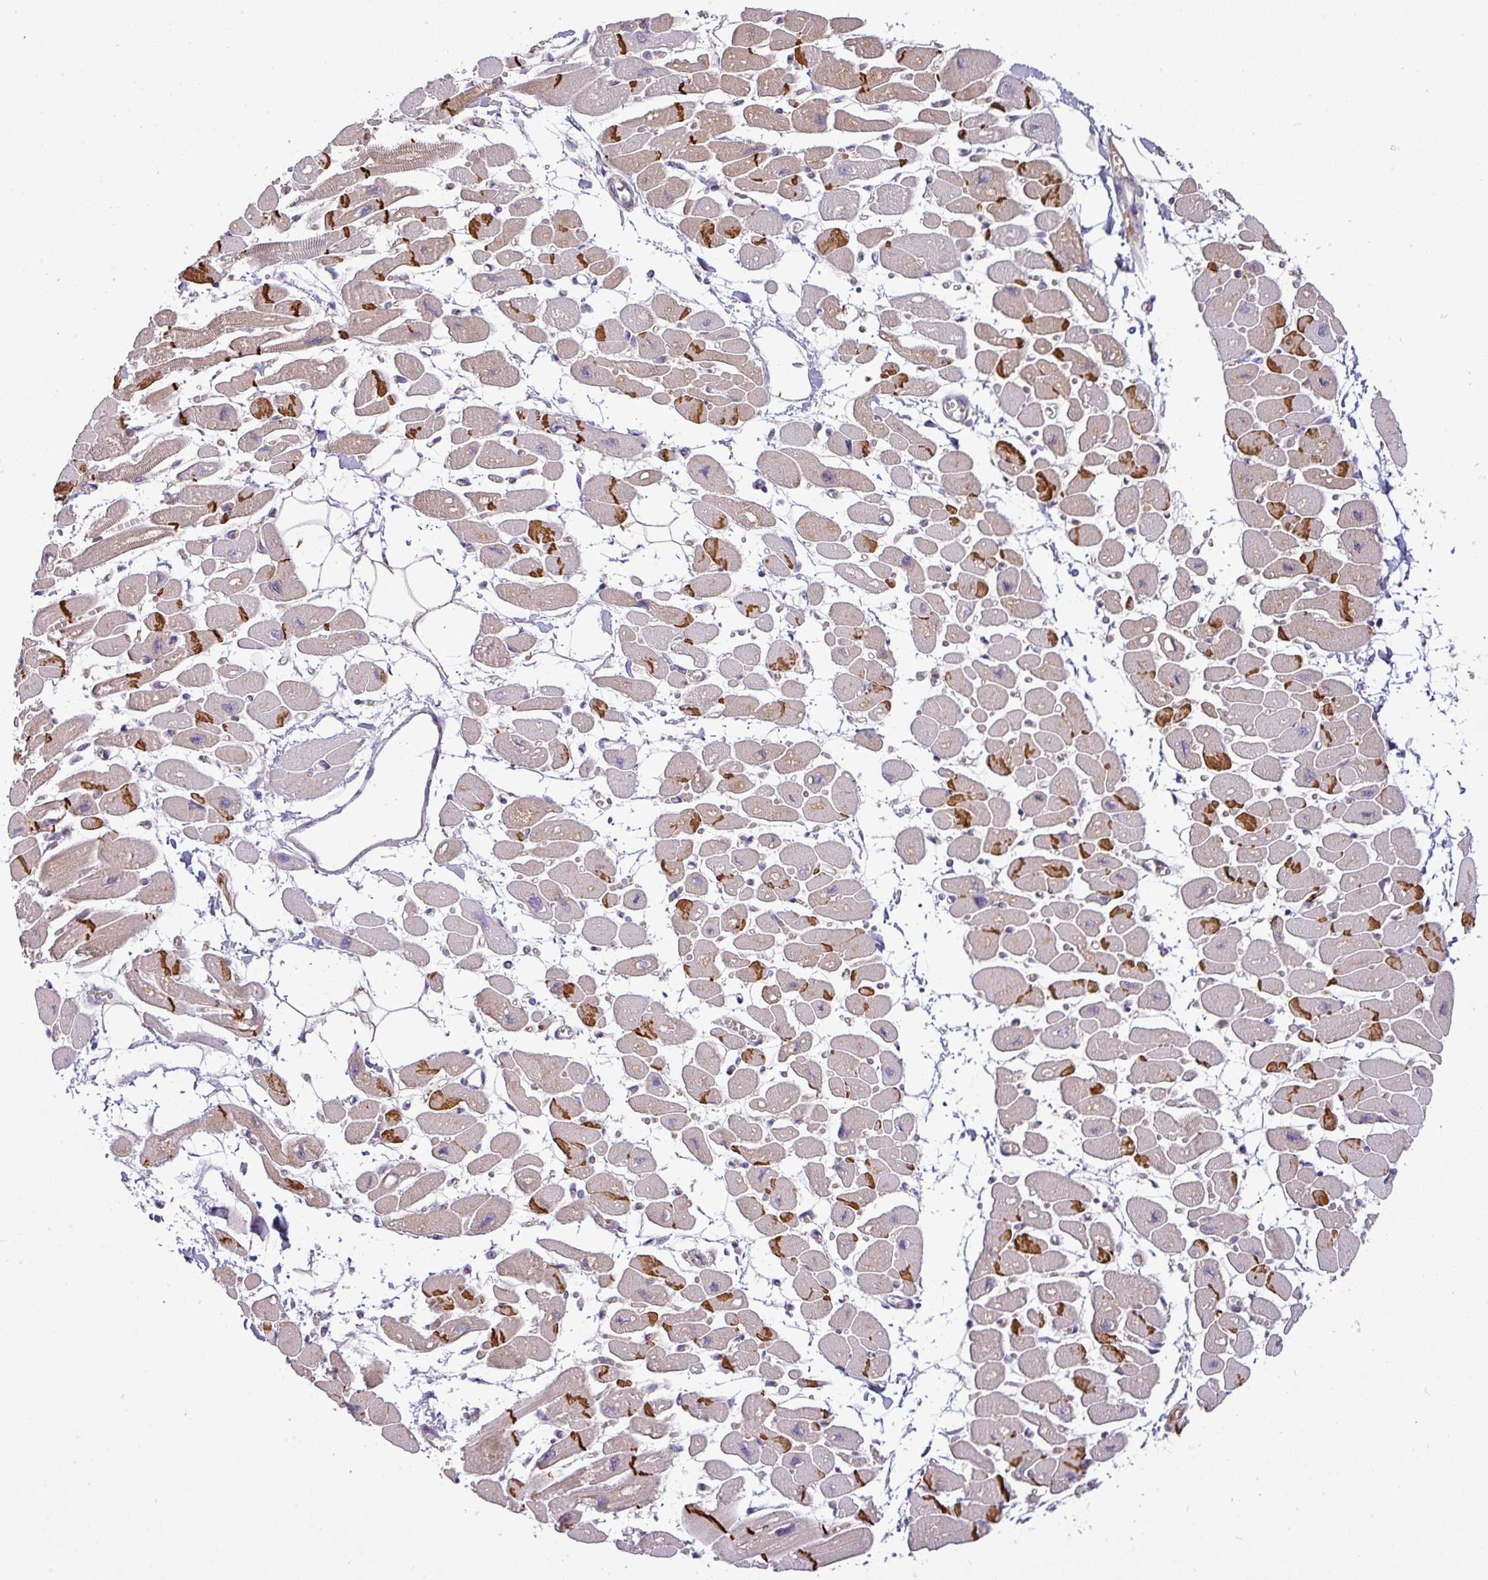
{"staining": {"intensity": "strong", "quantity": ">75%", "location": "cytoplasmic/membranous"}, "tissue": "heart muscle", "cell_type": "Cardiomyocytes", "image_type": "normal", "snomed": [{"axis": "morphology", "description": "Normal tissue, NOS"}, {"axis": "topography", "description": "Heart"}], "caption": "Immunohistochemistry (IHC) micrograph of normal heart muscle: heart muscle stained using immunohistochemistry shows high levels of strong protein expression localized specifically in the cytoplasmic/membranous of cardiomyocytes, appearing as a cytoplasmic/membranous brown color.", "gene": "APOM", "patient": {"sex": "female", "age": 54}}